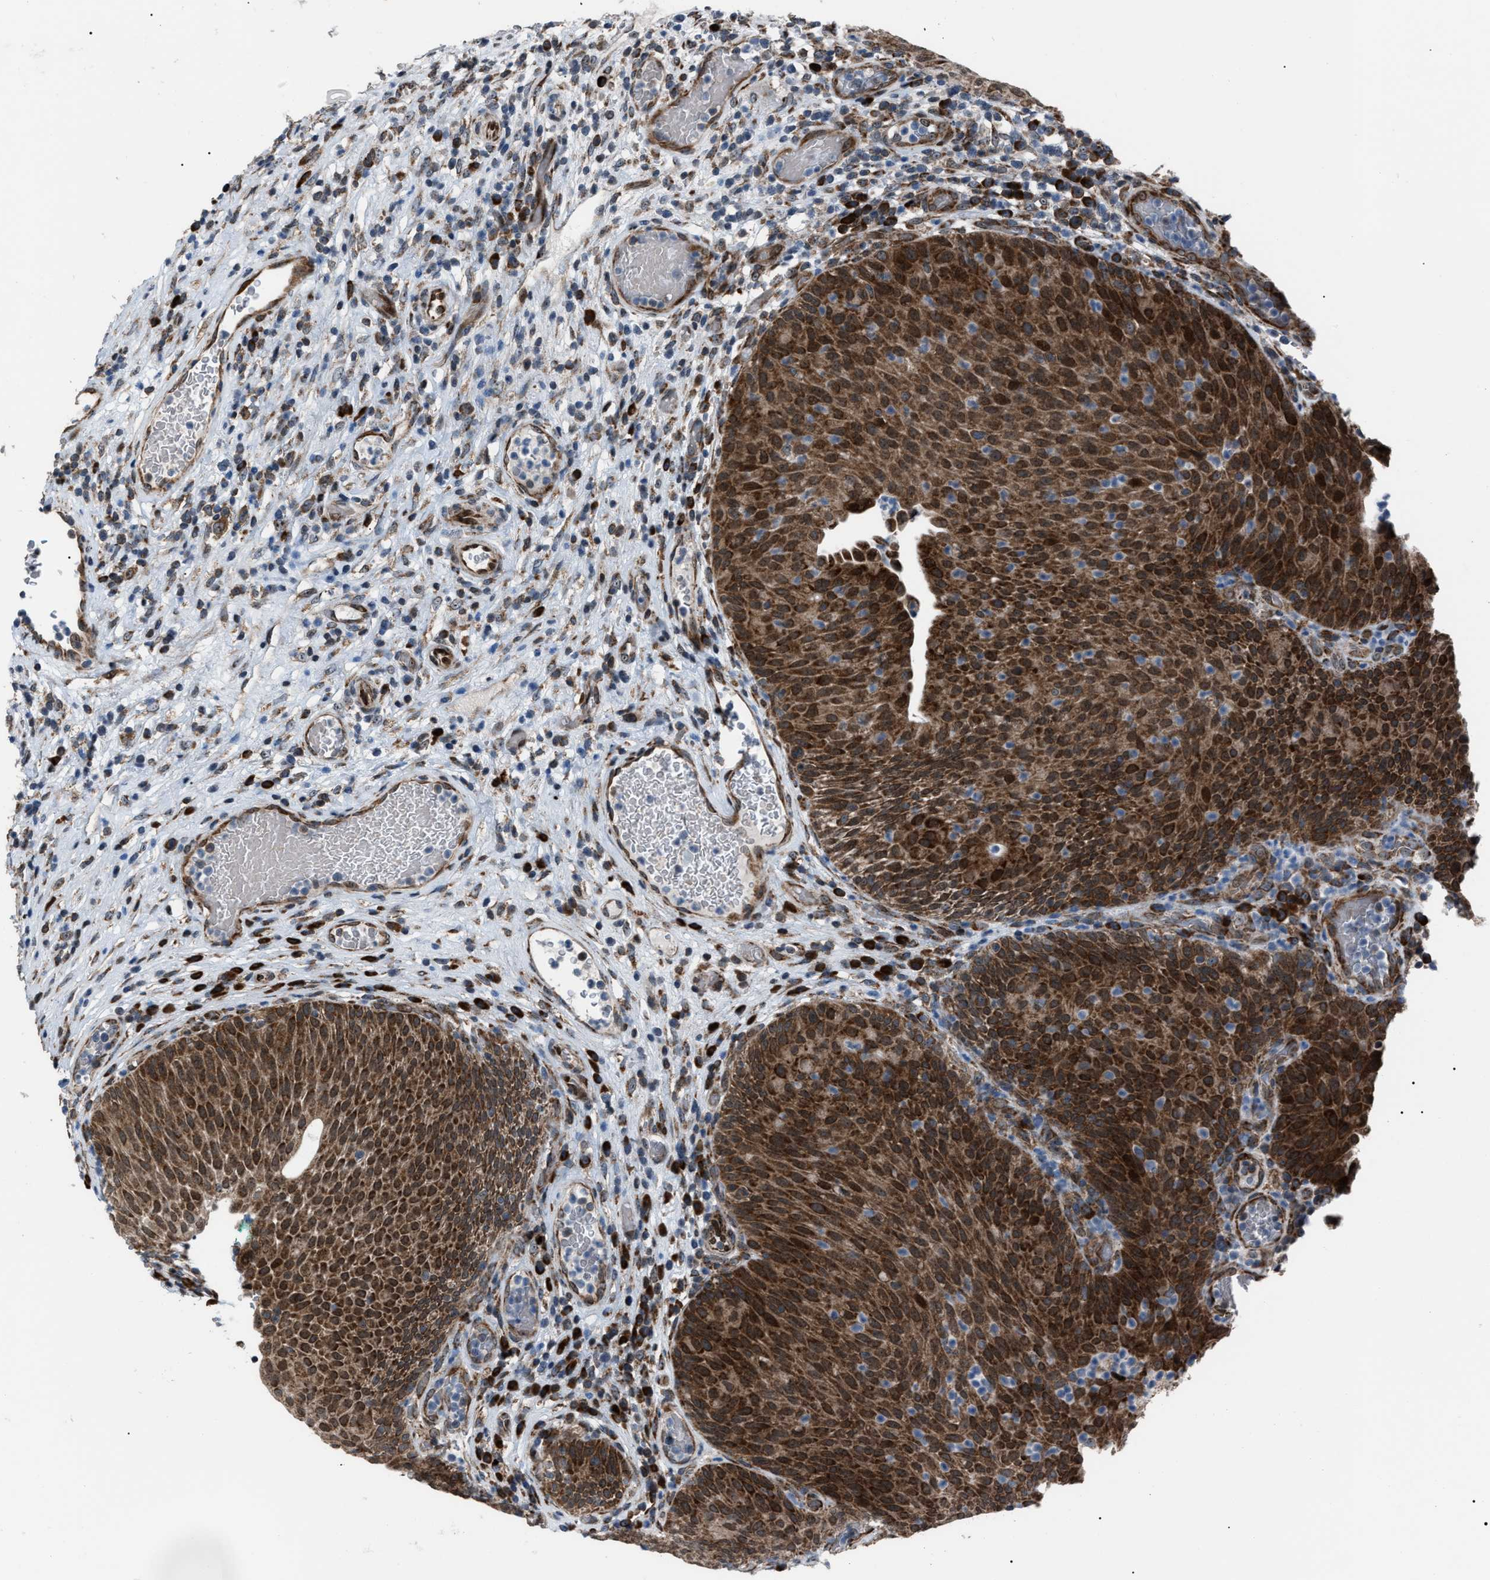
{"staining": {"intensity": "strong", "quantity": ">75%", "location": "cytoplasmic/membranous"}, "tissue": "urothelial cancer", "cell_type": "Tumor cells", "image_type": "cancer", "snomed": [{"axis": "morphology", "description": "Urothelial carcinoma, Low grade"}, {"axis": "topography", "description": "Urinary bladder"}], "caption": "This is an image of immunohistochemistry staining of urothelial carcinoma (low-grade), which shows strong expression in the cytoplasmic/membranous of tumor cells.", "gene": "AGO2", "patient": {"sex": "female", "age": 75}}